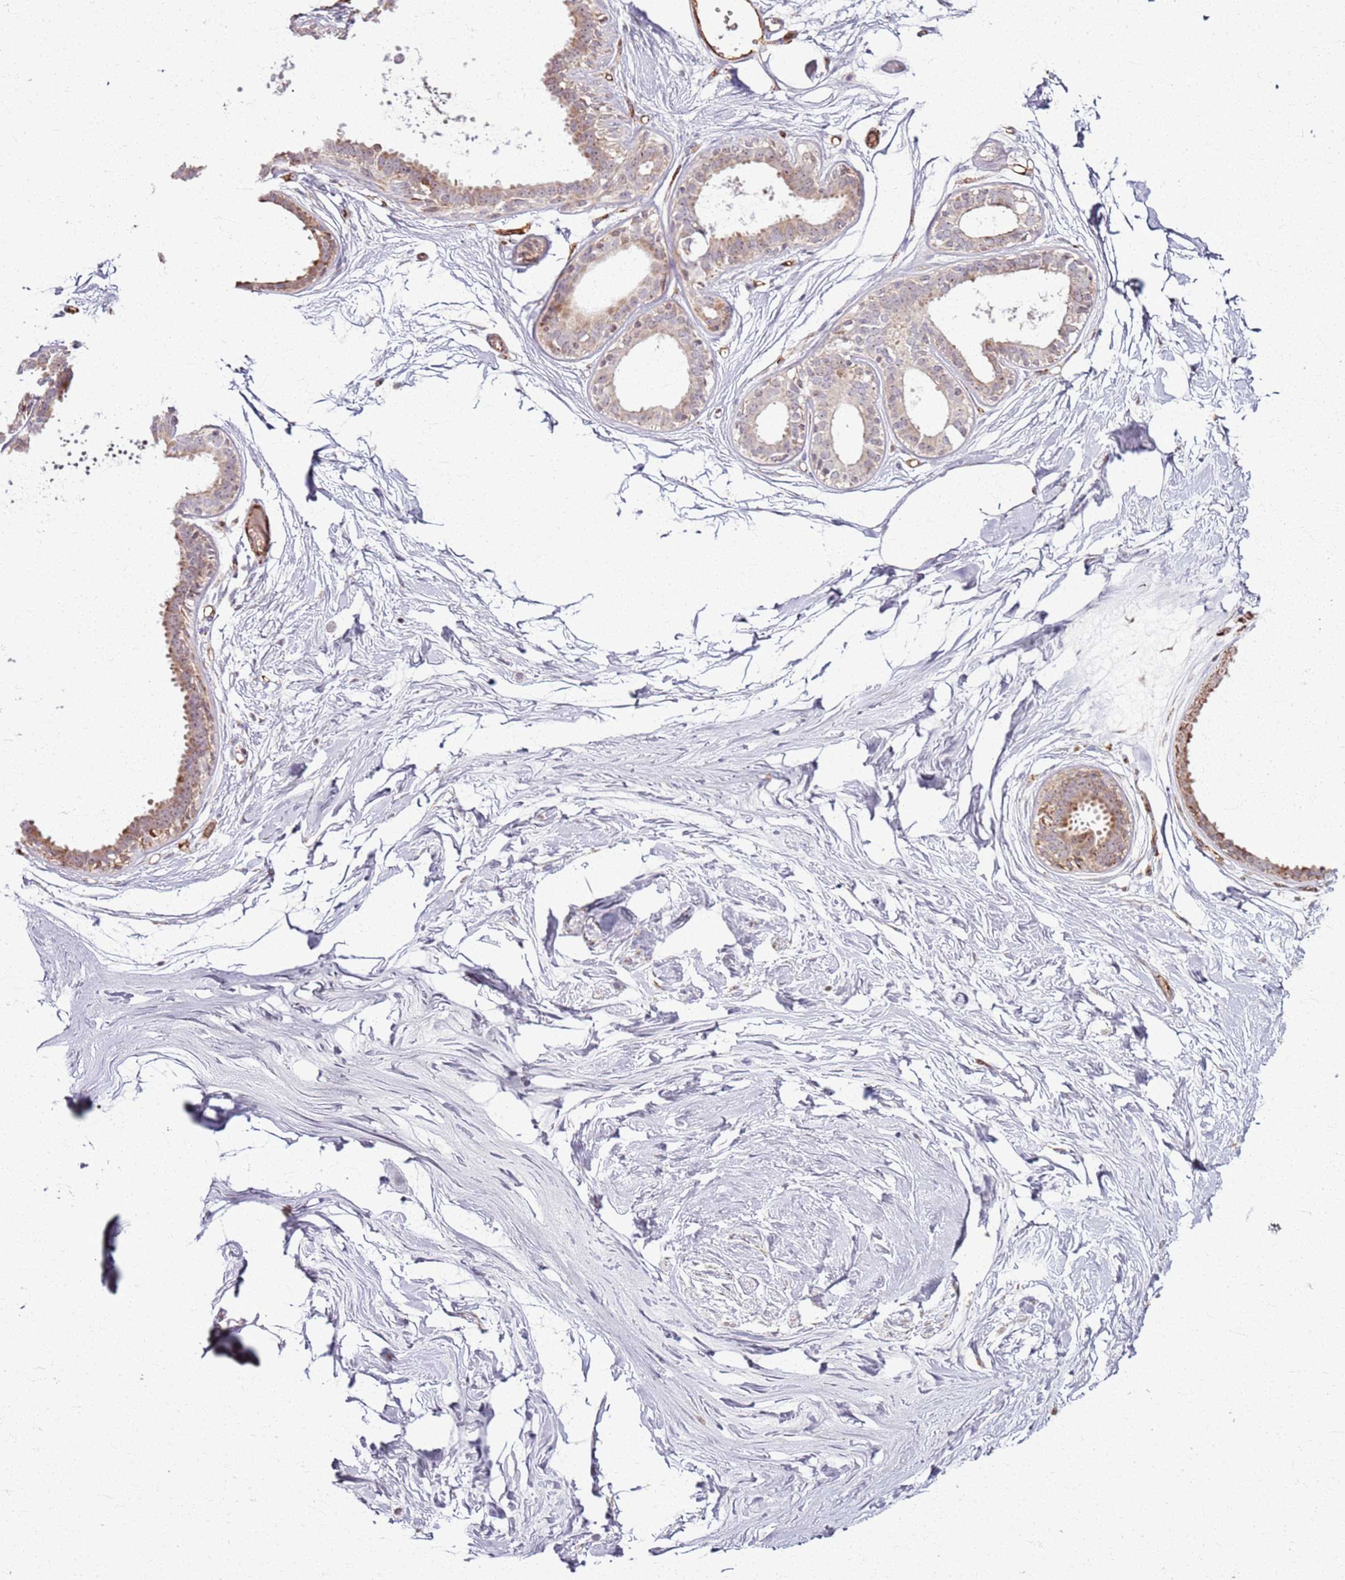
{"staining": {"intensity": "negative", "quantity": "none", "location": "none"}, "tissue": "breast", "cell_type": "Adipocytes", "image_type": "normal", "snomed": [{"axis": "morphology", "description": "Normal tissue, NOS"}, {"axis": "topography", "description": "Breast"}], "caption": "Image shows no protein staining in adipocytes of normal breast.", "gene": "KRI1", "patient": {"sex": "female", "age": 45}}